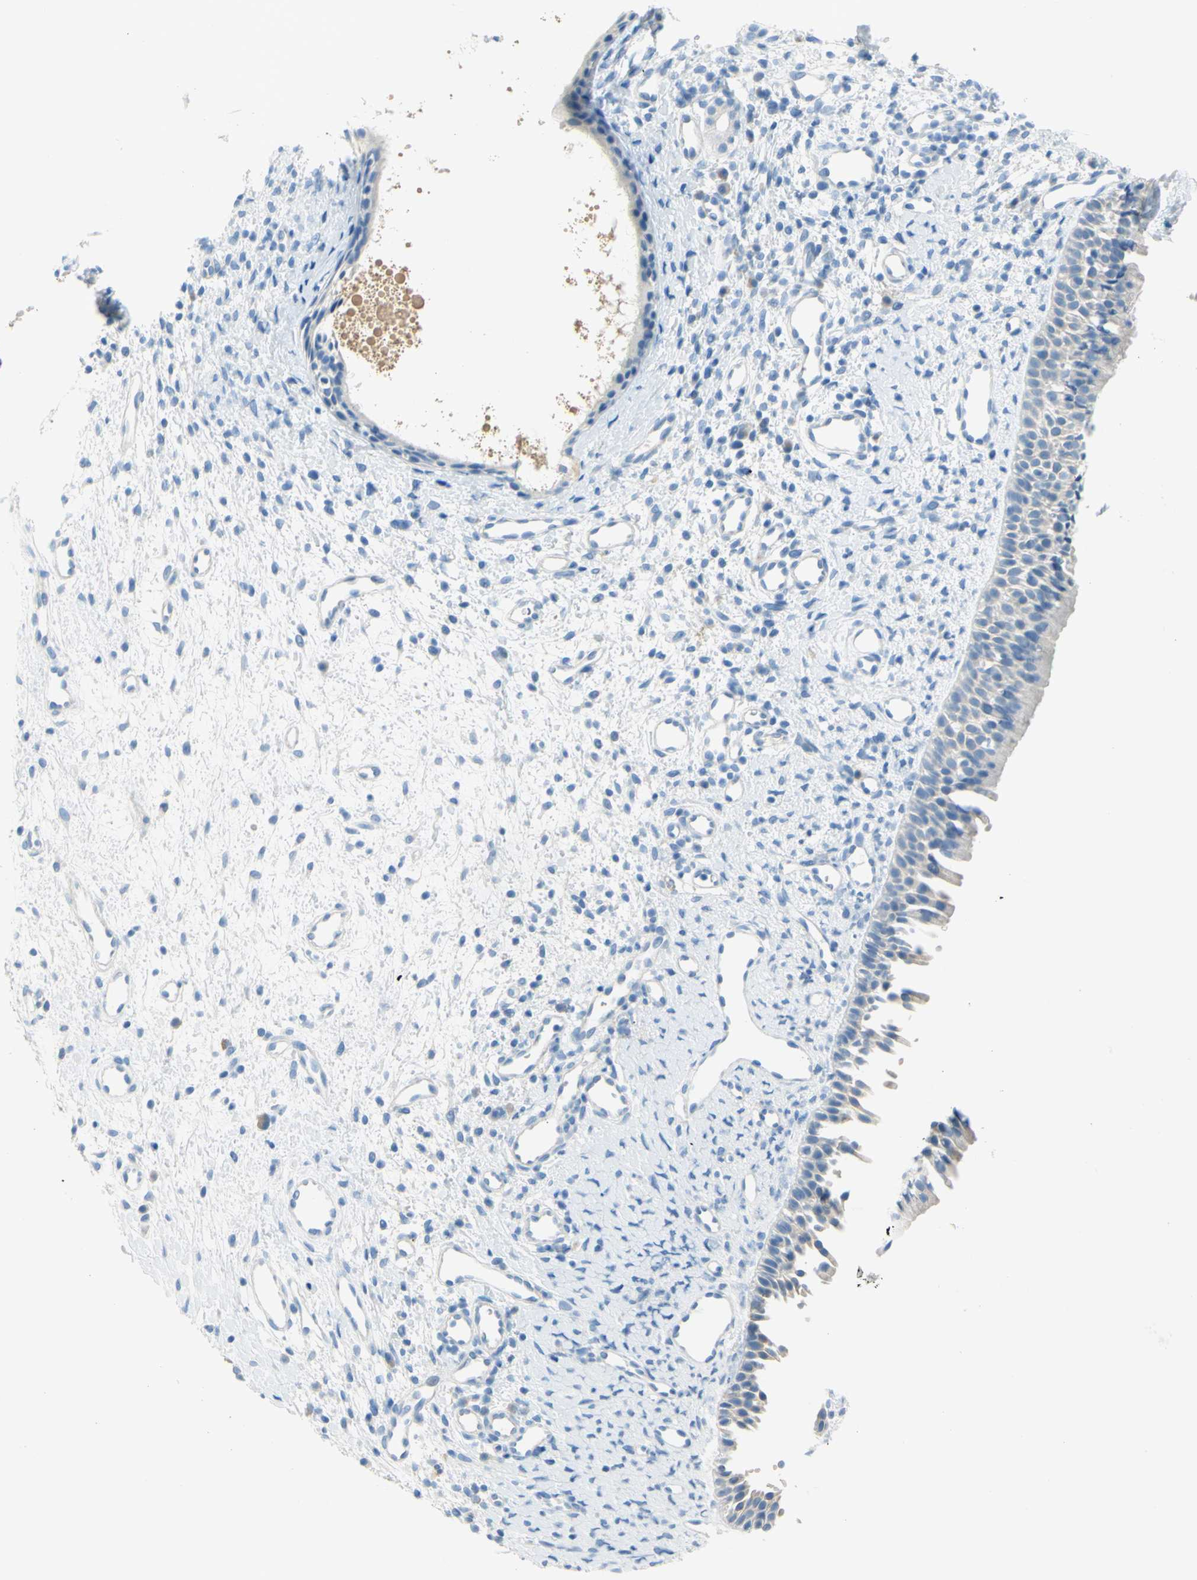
{"staining": {"intensity": "negative", "quantity": "none", "location": "none"}, "tissue": "nasopharynx", "cell_type": "Respiratory epithelial cells", "image_type": "normal", "snomed": [{"axis": "morphology", "description": "Normal tissue, NOS"}, {"axis": "topography", "description": "Nasopharynx"}], "caption": "There is no significant expression in respiratory epithelial cells of nasopharynx. (Stains: DAB immunohistochemistry with hematoxylin counter stain, Microscopy: brightfield microscopy at high magnification).", "gene": "DCT", "patient": {"sex": "male", "age": 22}}